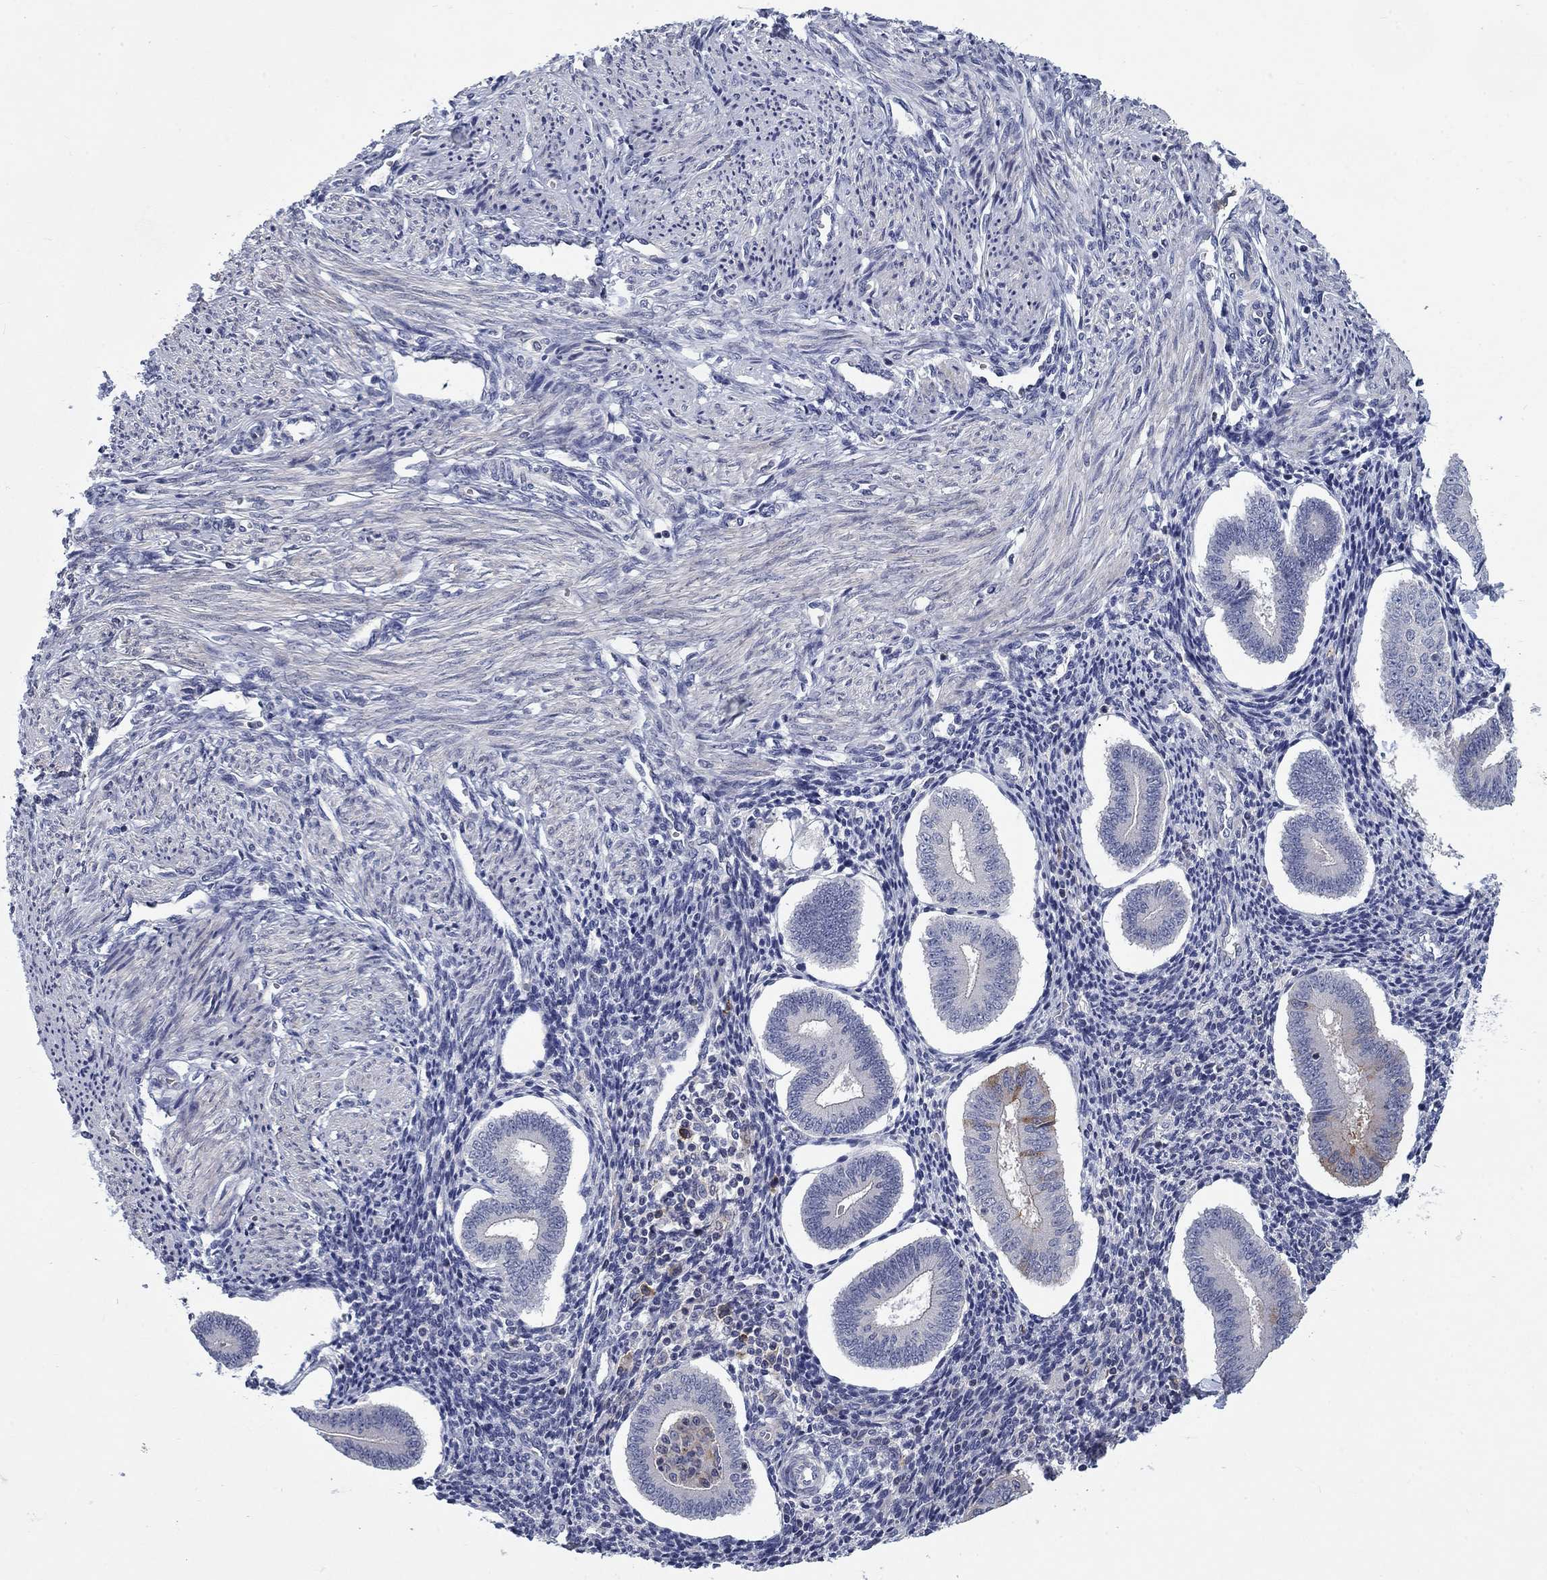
{"staining": {"intensity": "negative", "quantity": "none", "location": "none"}, "tissue": "endometrium", "cell_type": "Cells in endometrial stroma", "image_type": "normal", "snomed": [{"axis": "morphology", "description": "Normal tissue, NOS"}, {"axis": "topography", "description": "Endometrium"}], "caption": "Cells in endometrial stroma are negative for brown protein staining in benign endometrium. Nuclei are stained in blue.", "gene": "KIF15", "patient": {"sex": "female", "age": 40}}